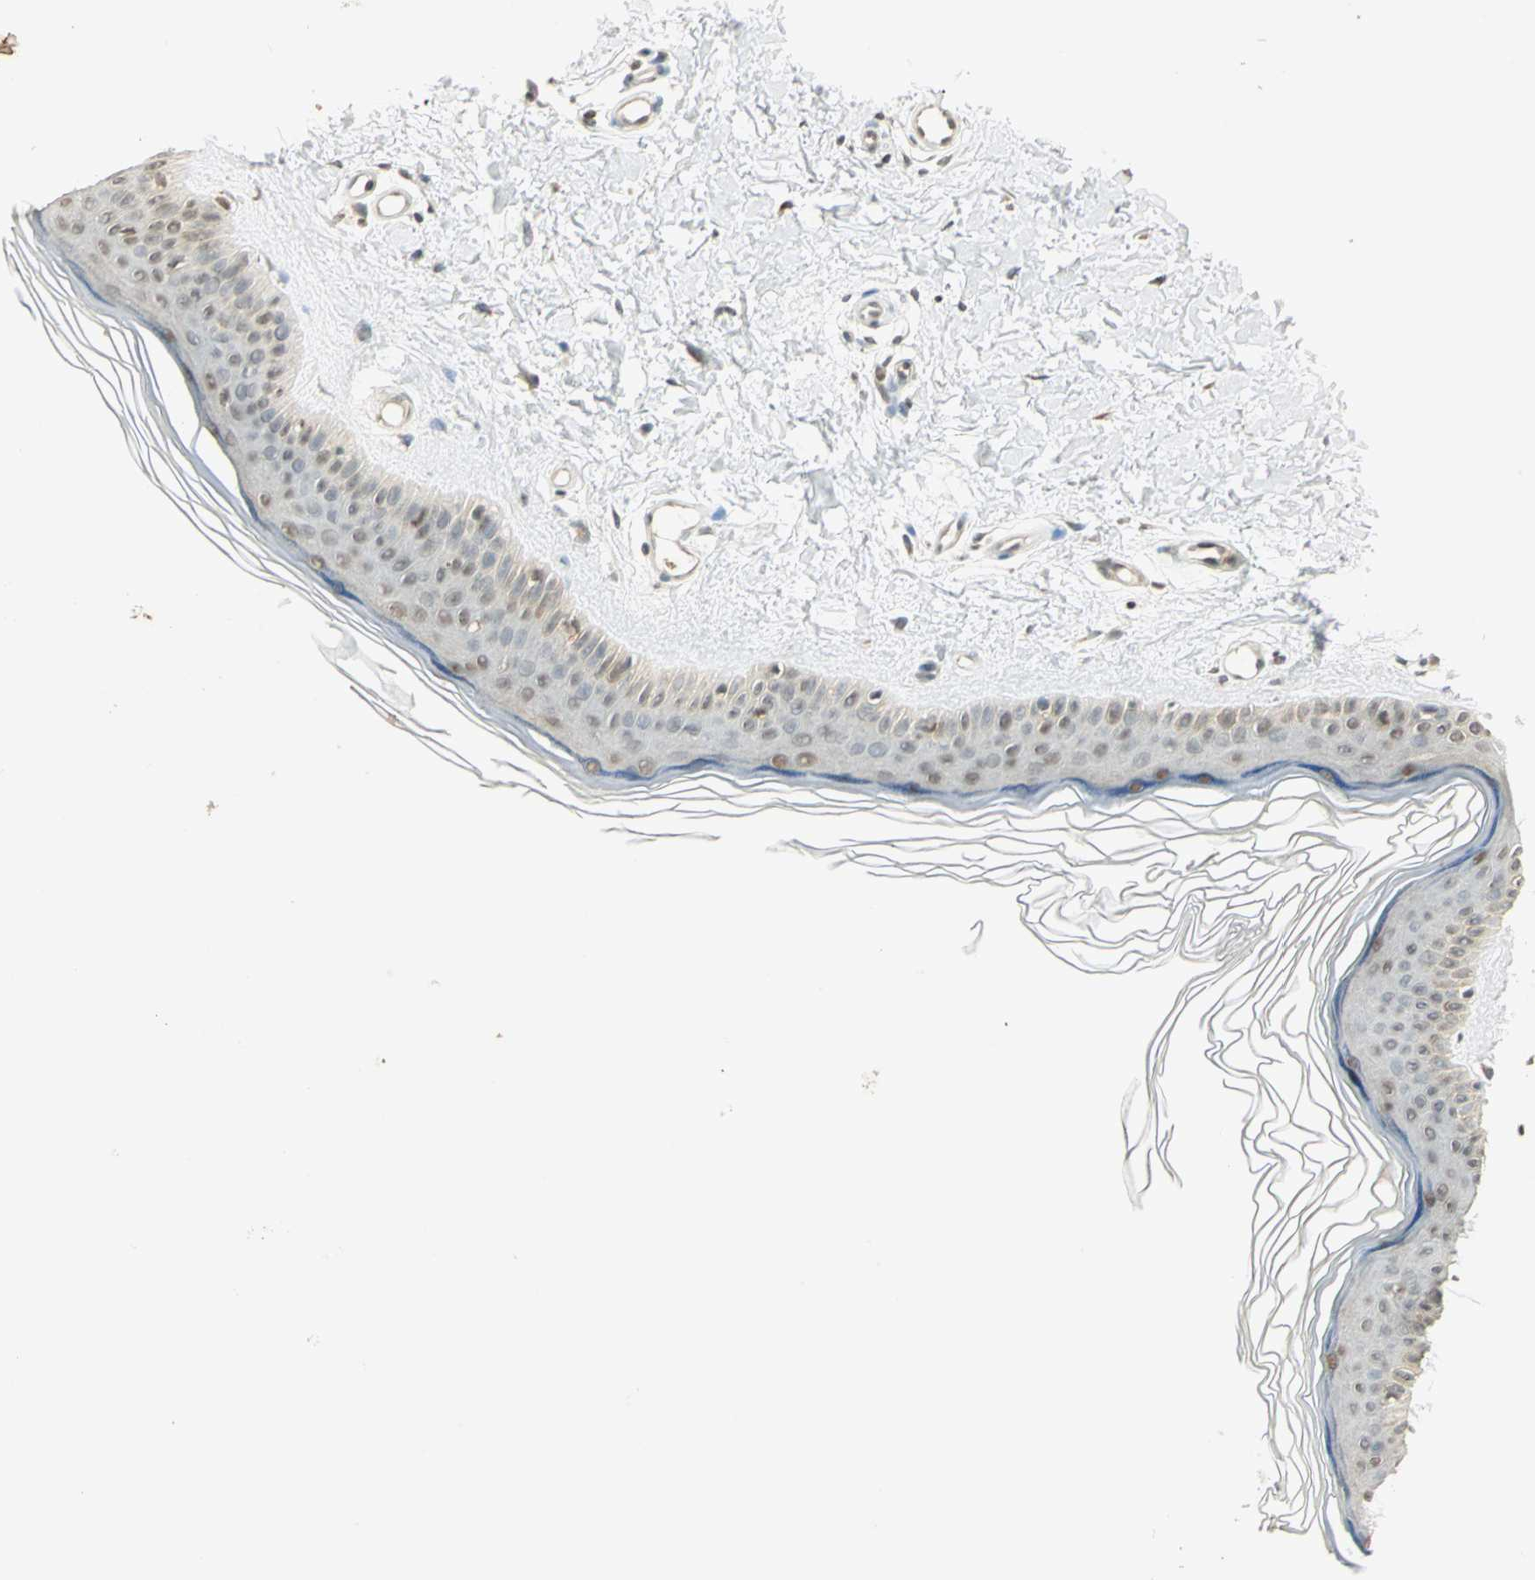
{"staining": {"intensity": "weak", "quantity": ">75%", "location": "cytoplasmic/membranous,nuclear"}, "tissue": "skin", "cell_type": "Fibroblasts", "image_type": "normal", "snomed": [{"axis": "morphology", "description": "Normal tissue, NOS"}, {"axis": "topography", "description": "Skin"}], "caption": "Benign skin was stained to show a protein in brown. There is low levels of weak cytoplasmic/membranous,nuclear positivity in about >75% of fibroblasts. Using DAB (brown) and hematoxylin (blue) stains, captured at high magnification using brightfield microscopy.", "gene": "SMARCA5", "patient": {"sex": "female", "age": 19}}